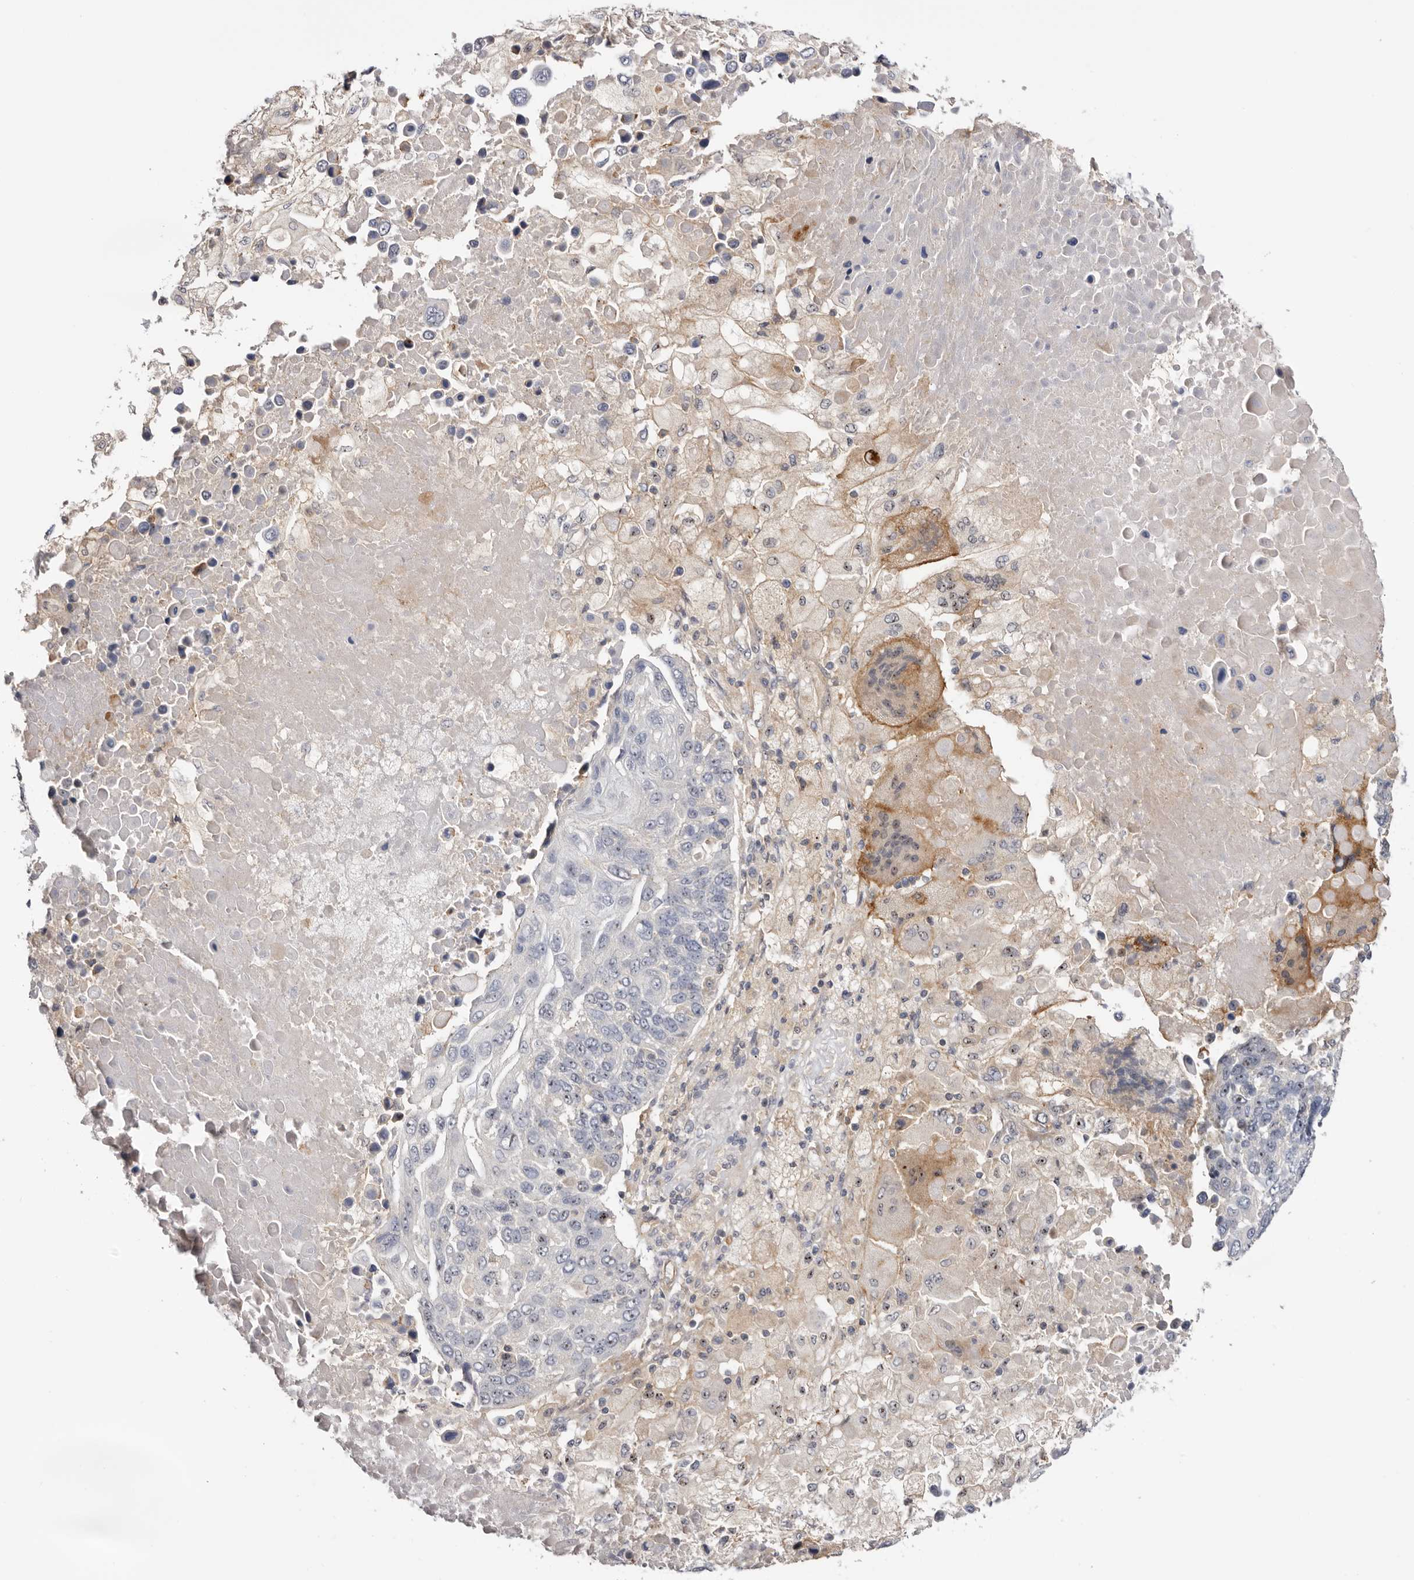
{"staining": {"intensity": "weak", "quantity": "<25%", "location": "cytoplasmic/membranous,nuclear"}, "tissue": "lung cancer", "cell_type": "Tumor cells", "image_type": "cancer", "snomed": [{"axis": "morphology", "description": "Squamous cell carcinoma, NOS"}, {"axis": "topography", "description": "Lung"}], "caption": "Protein analysis of lung cancer (squamous cell carcinoma) reveals no significant expression in tumor cells. The staining is performed using DAB (3,3'-diaminobenzidine) brown chromogen with nuclei counter-stained in using hematoxylin.", "gene": "PANK4", "patient": {"sex": "male", "age": 66}}